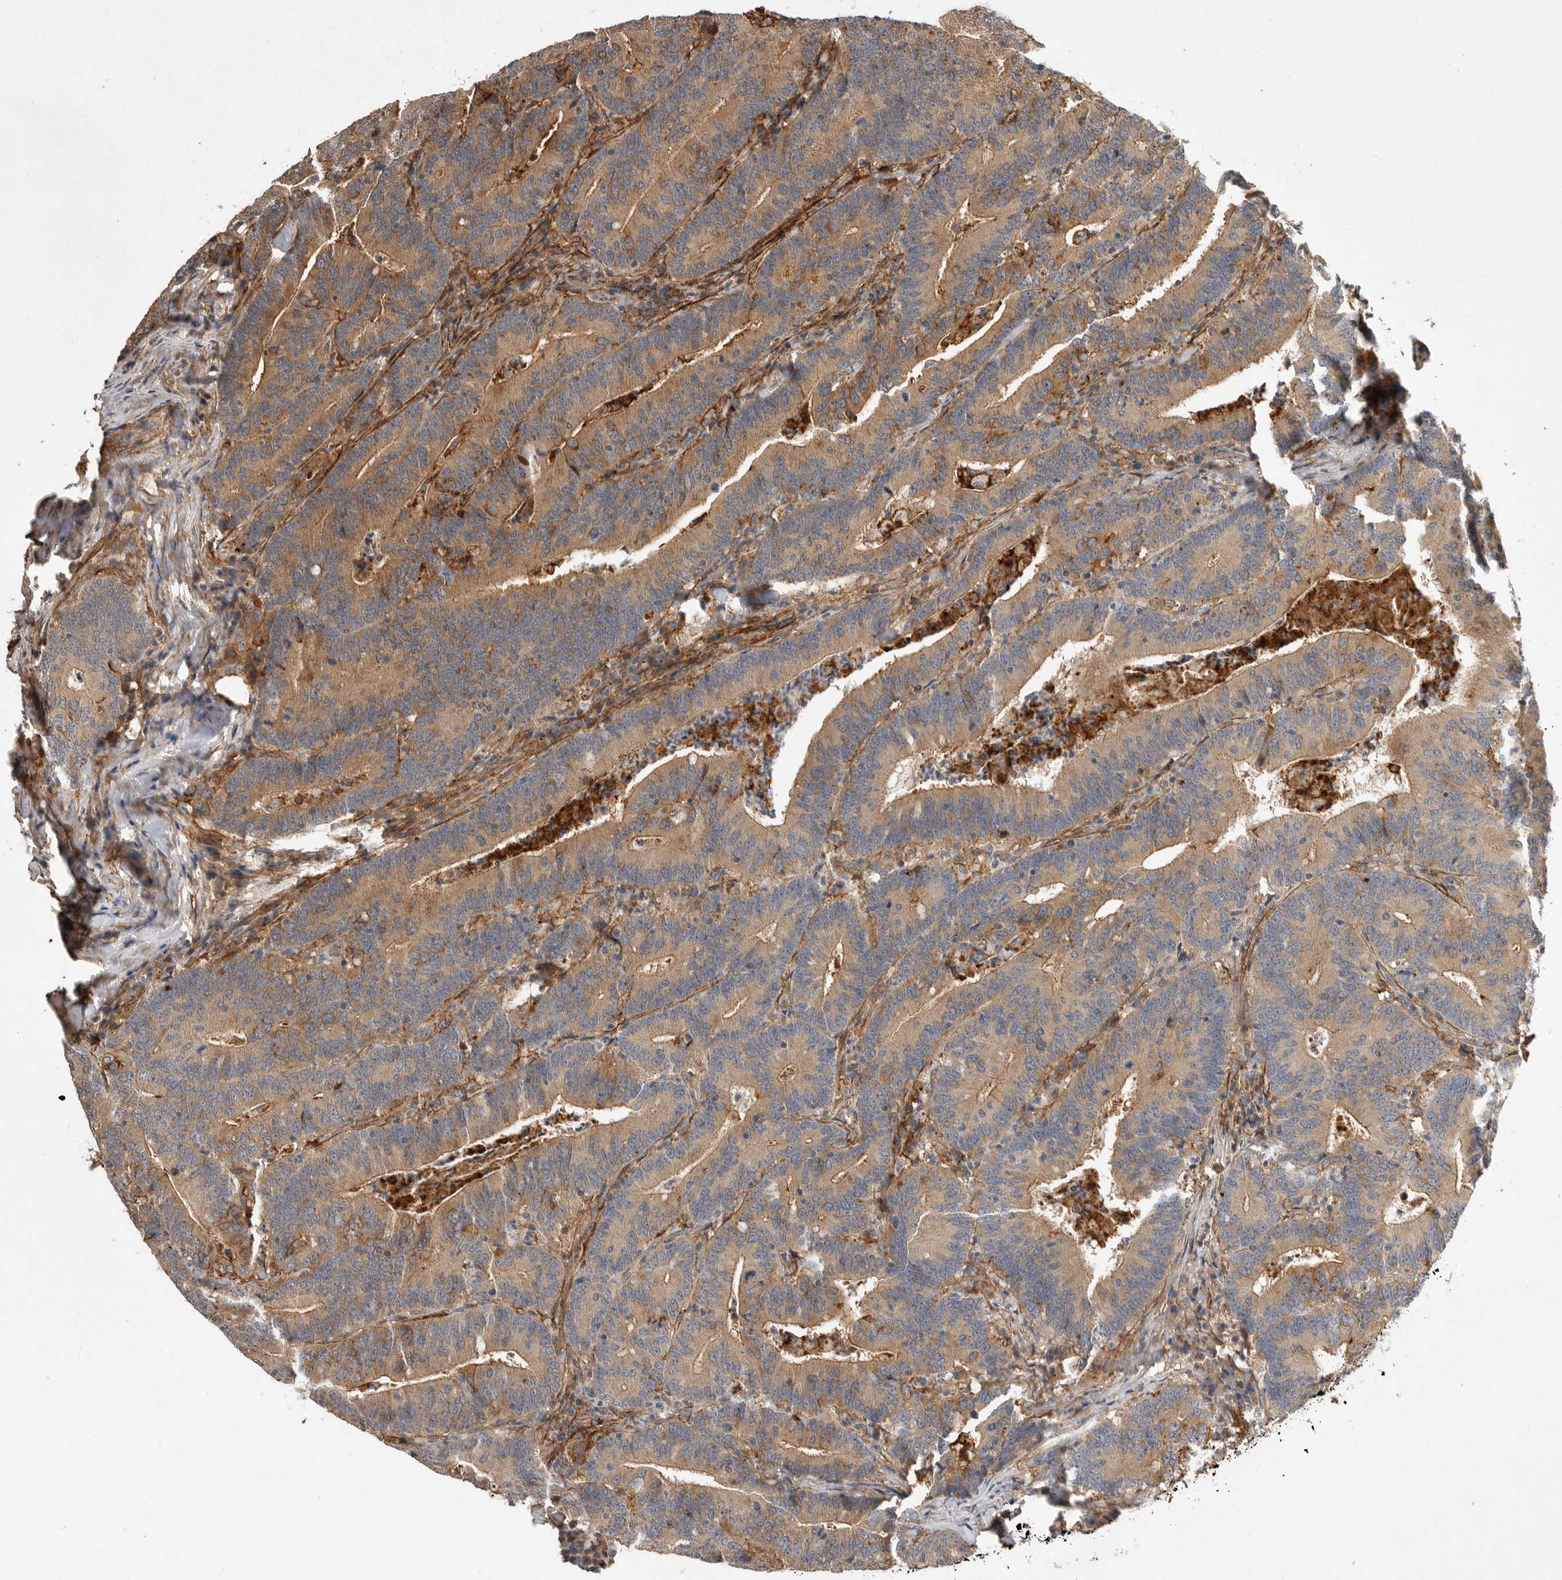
{"staining": {"intensity": "moderate", "quantity": ">75%", "location": "cytoplasmic/membranous"}, "tissue": "colorectal cancer", "cell_type": "Tumor cells", "image_type": "cancer", "snomed": [{"axis": "morphology", "description": "Adenocarcinoma, NOS"}, {"axis": "topography", "description": "Colon"}], "caption": "DAB immunohistochemical staining of human adenocarcinoma (colorectal) demonstrates moderate cytoplasmic/membranous protein staining in approximately >75% of tumor cells.", "gene": "NECTIN1", "patient": {"sex": "female", "age": 66}}